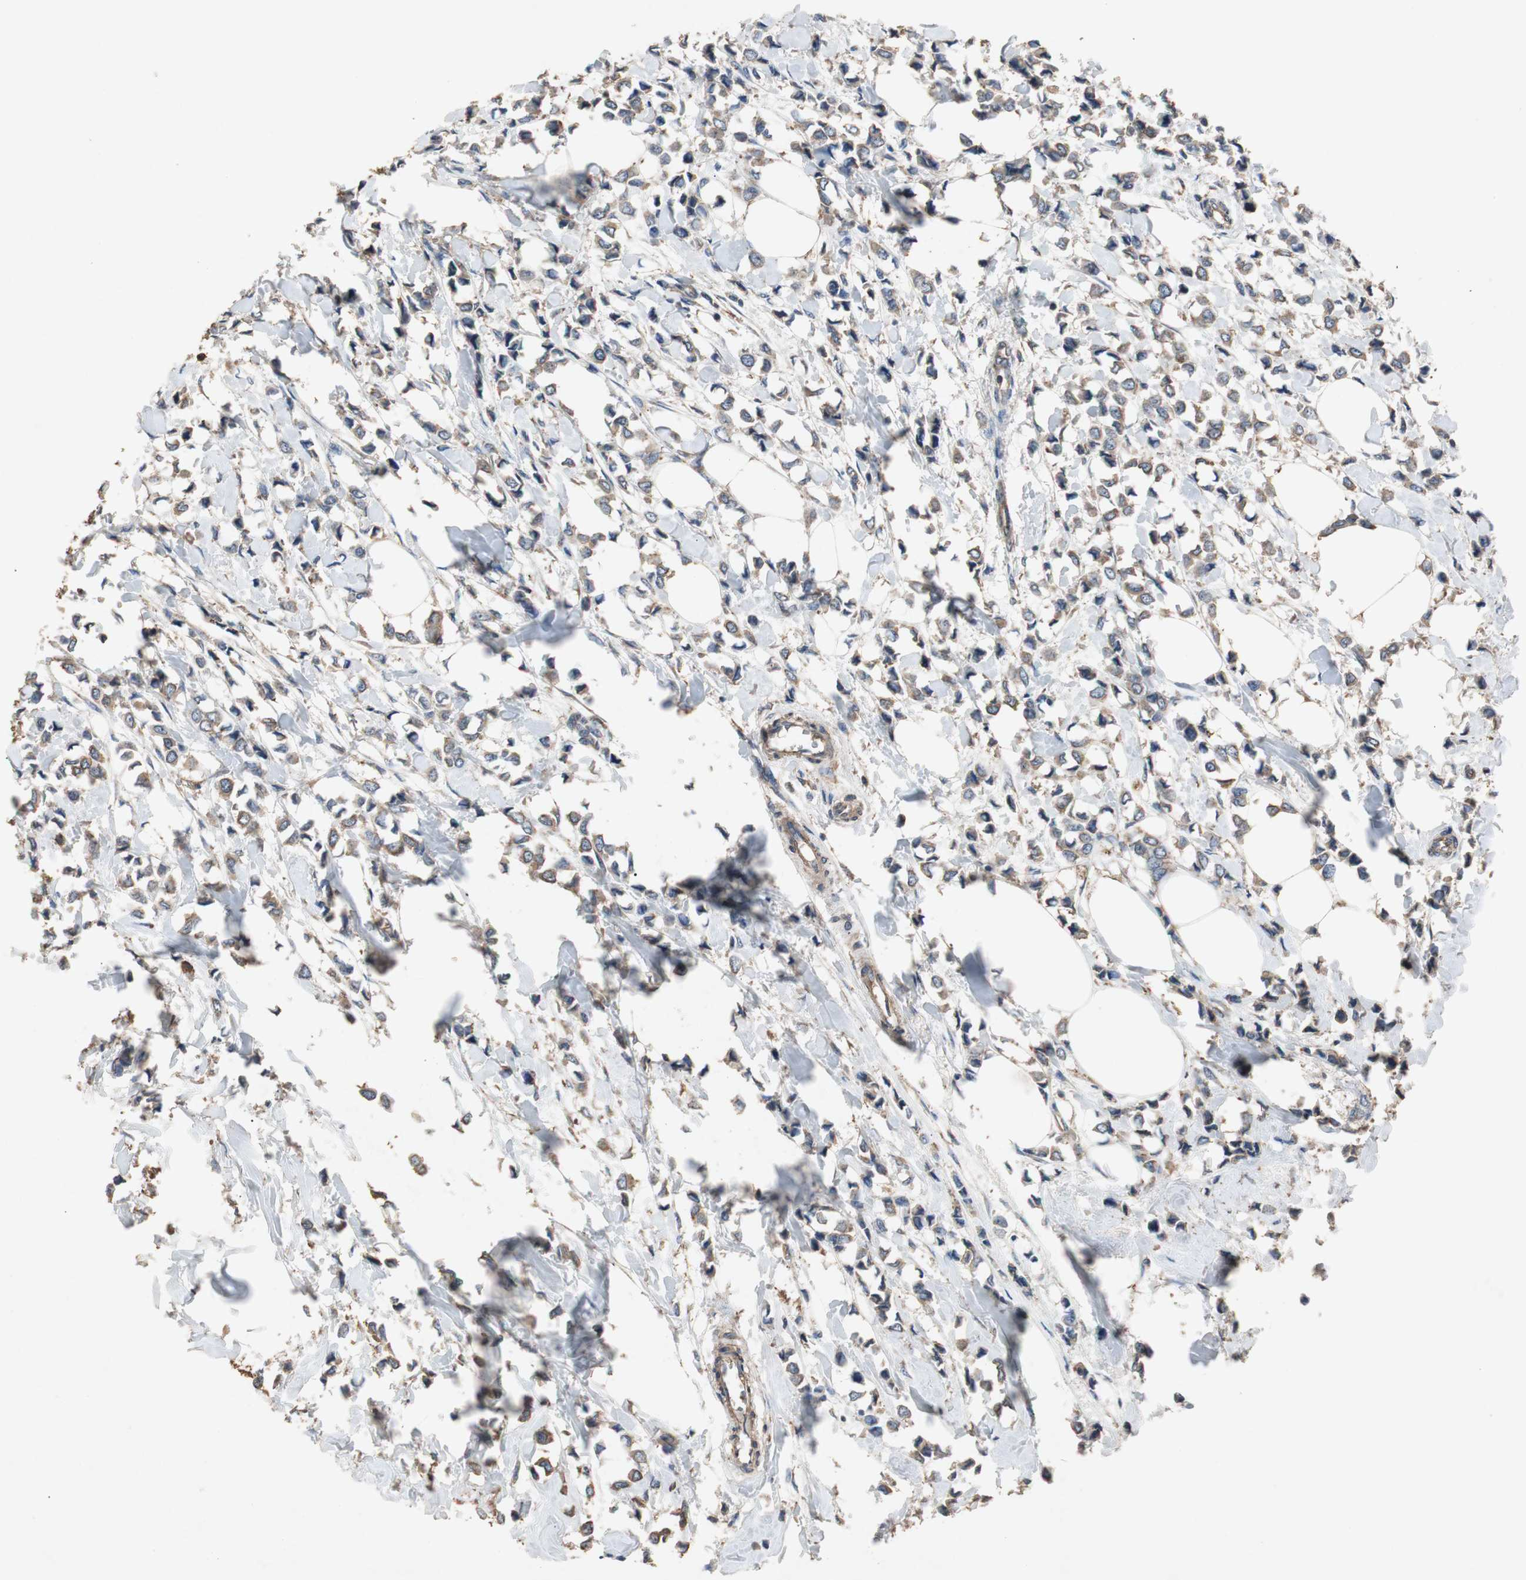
{"staining": {"intensity": "moderate", "quantity": ">75%", "location": "cytoplasmic/membranous"}, "tissue": "breast cancer", "cell_type": "Tumor cells", "image_type": "cancer", "snomed": [{"axis": "morphology", "description": "Lobular carcinoma"}, {"axis": "topography", "description": "Breast"}], "caption": "The photomicrograph displays a brown stain indicating the presence of a protein in the cytoplasmic/membranous of tumor cells in breast cancer (lobular carcinoma).", "gene": "TNFRSF14", "patient": {"sex": "female", "age": 51}}